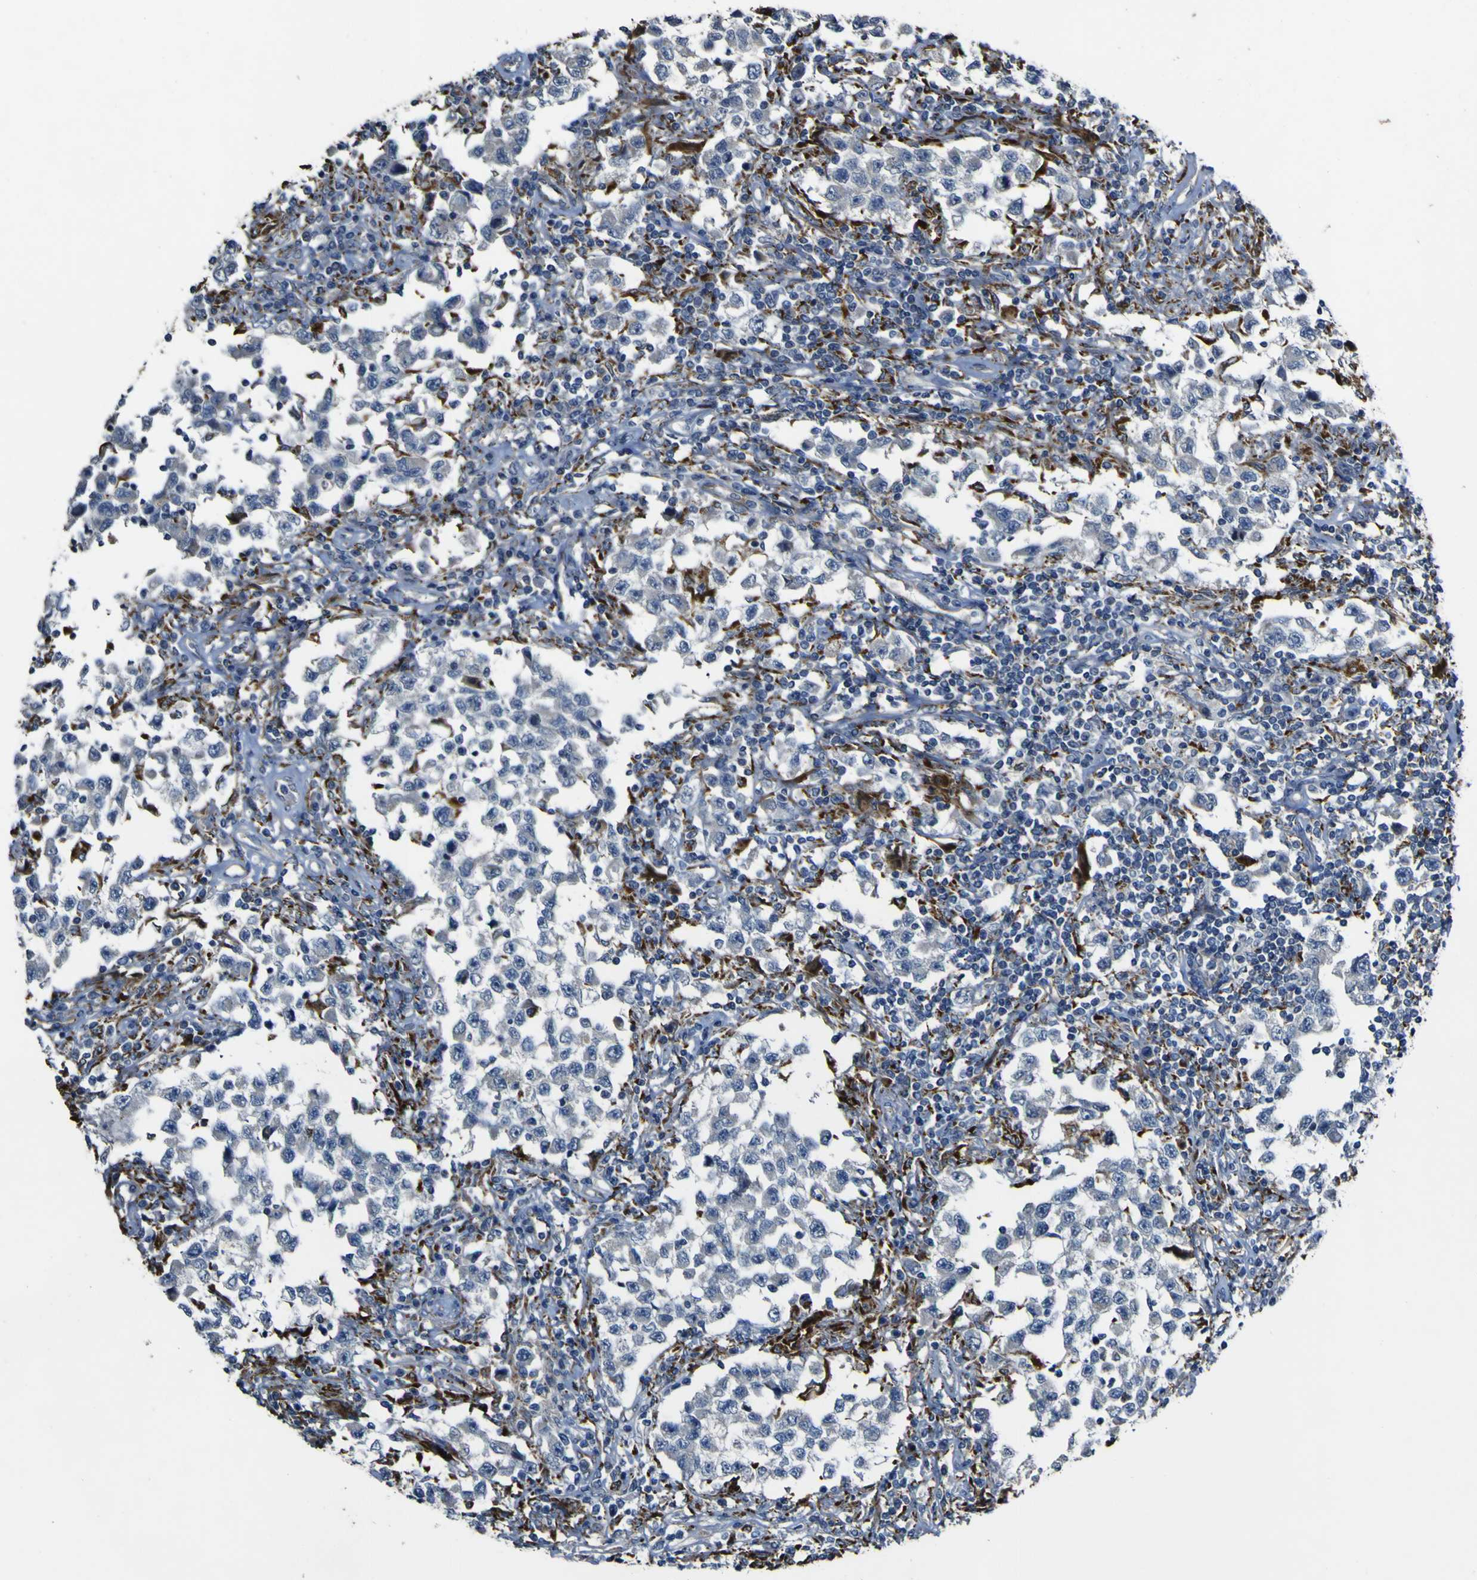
{"staining": {"intensity": "negative", "quantity": "none", "location": "none"}, "tissue": "testis cancer", "cell_type": "Tumor cells", "image_type": "cancer", "snomed": [{"axis": "morphology", "description": "Carcinoma, Embryonal, NOS"}, {"axis": "topography", "description": "Testis"}], "caption": "IHC of human testis cancer (embryonal carcinoma) displays no positivity in tumor cells.", "gene": "GPLD1", "patient": {"sex": "male", "age": 21}}